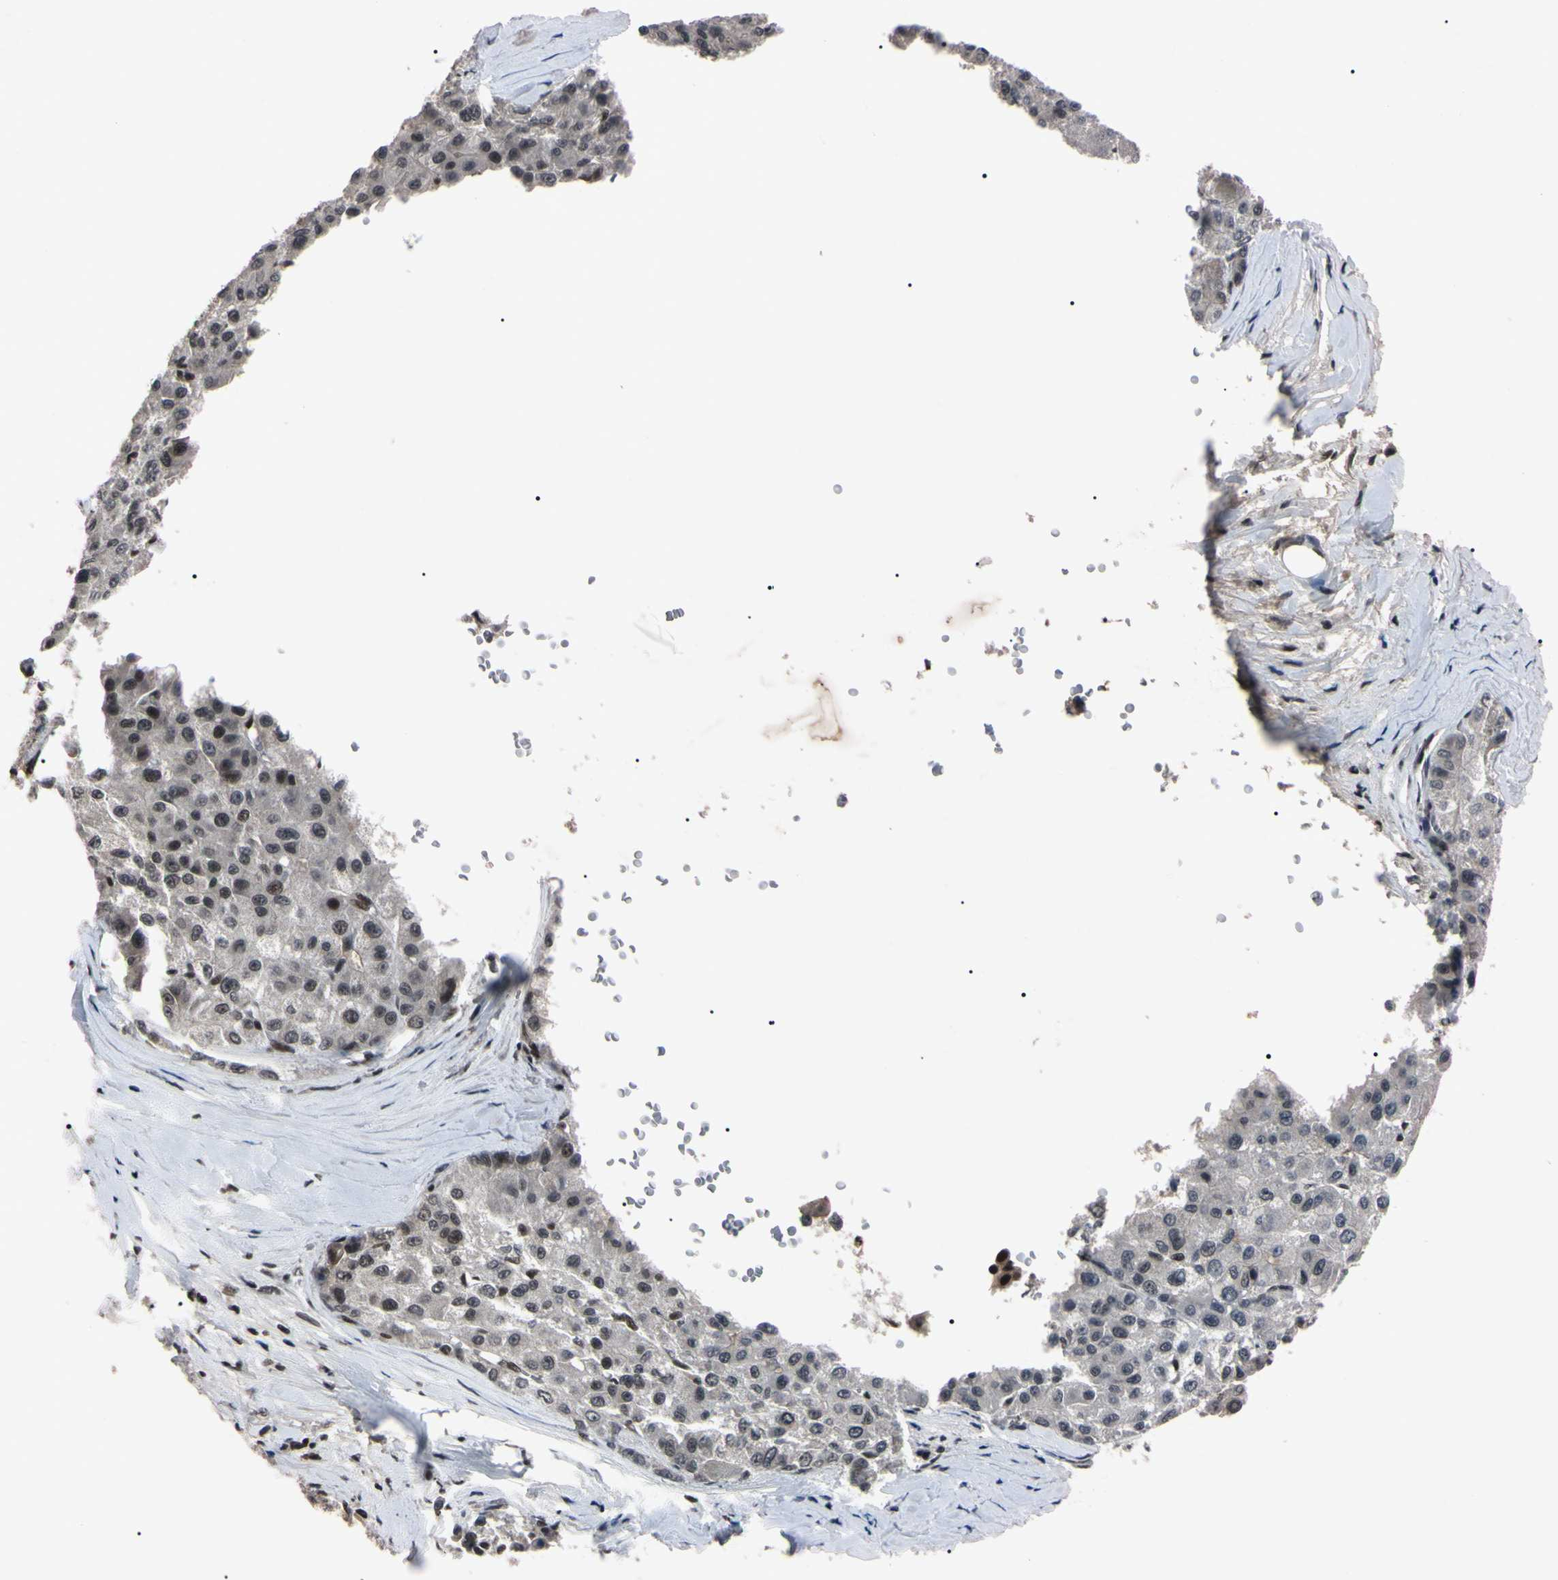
{"staining": {"intensity": "negative", "quantity": "none", "location": "none"}, "tissue": "liver cancer", "cell_type": "Tumor cells", "image_type": "cancer", "snomed": [{"axis": "morphology", "description": "Carcinoma, Hepatocellular, NOS"}, {"axis": "topography", "description": "Liver"}], "caption": "The photomicrograph displays no significant expression in tumor cells of liver cancer. (Stains: DAB (3,3'-diaminobenzidine) immunohistochemistry with hematoxylin counter stain, Microscopy: brightfield microscopy at high magnification).", "gene": "YY1", "patient": {"sex": "male", "age": 80}}